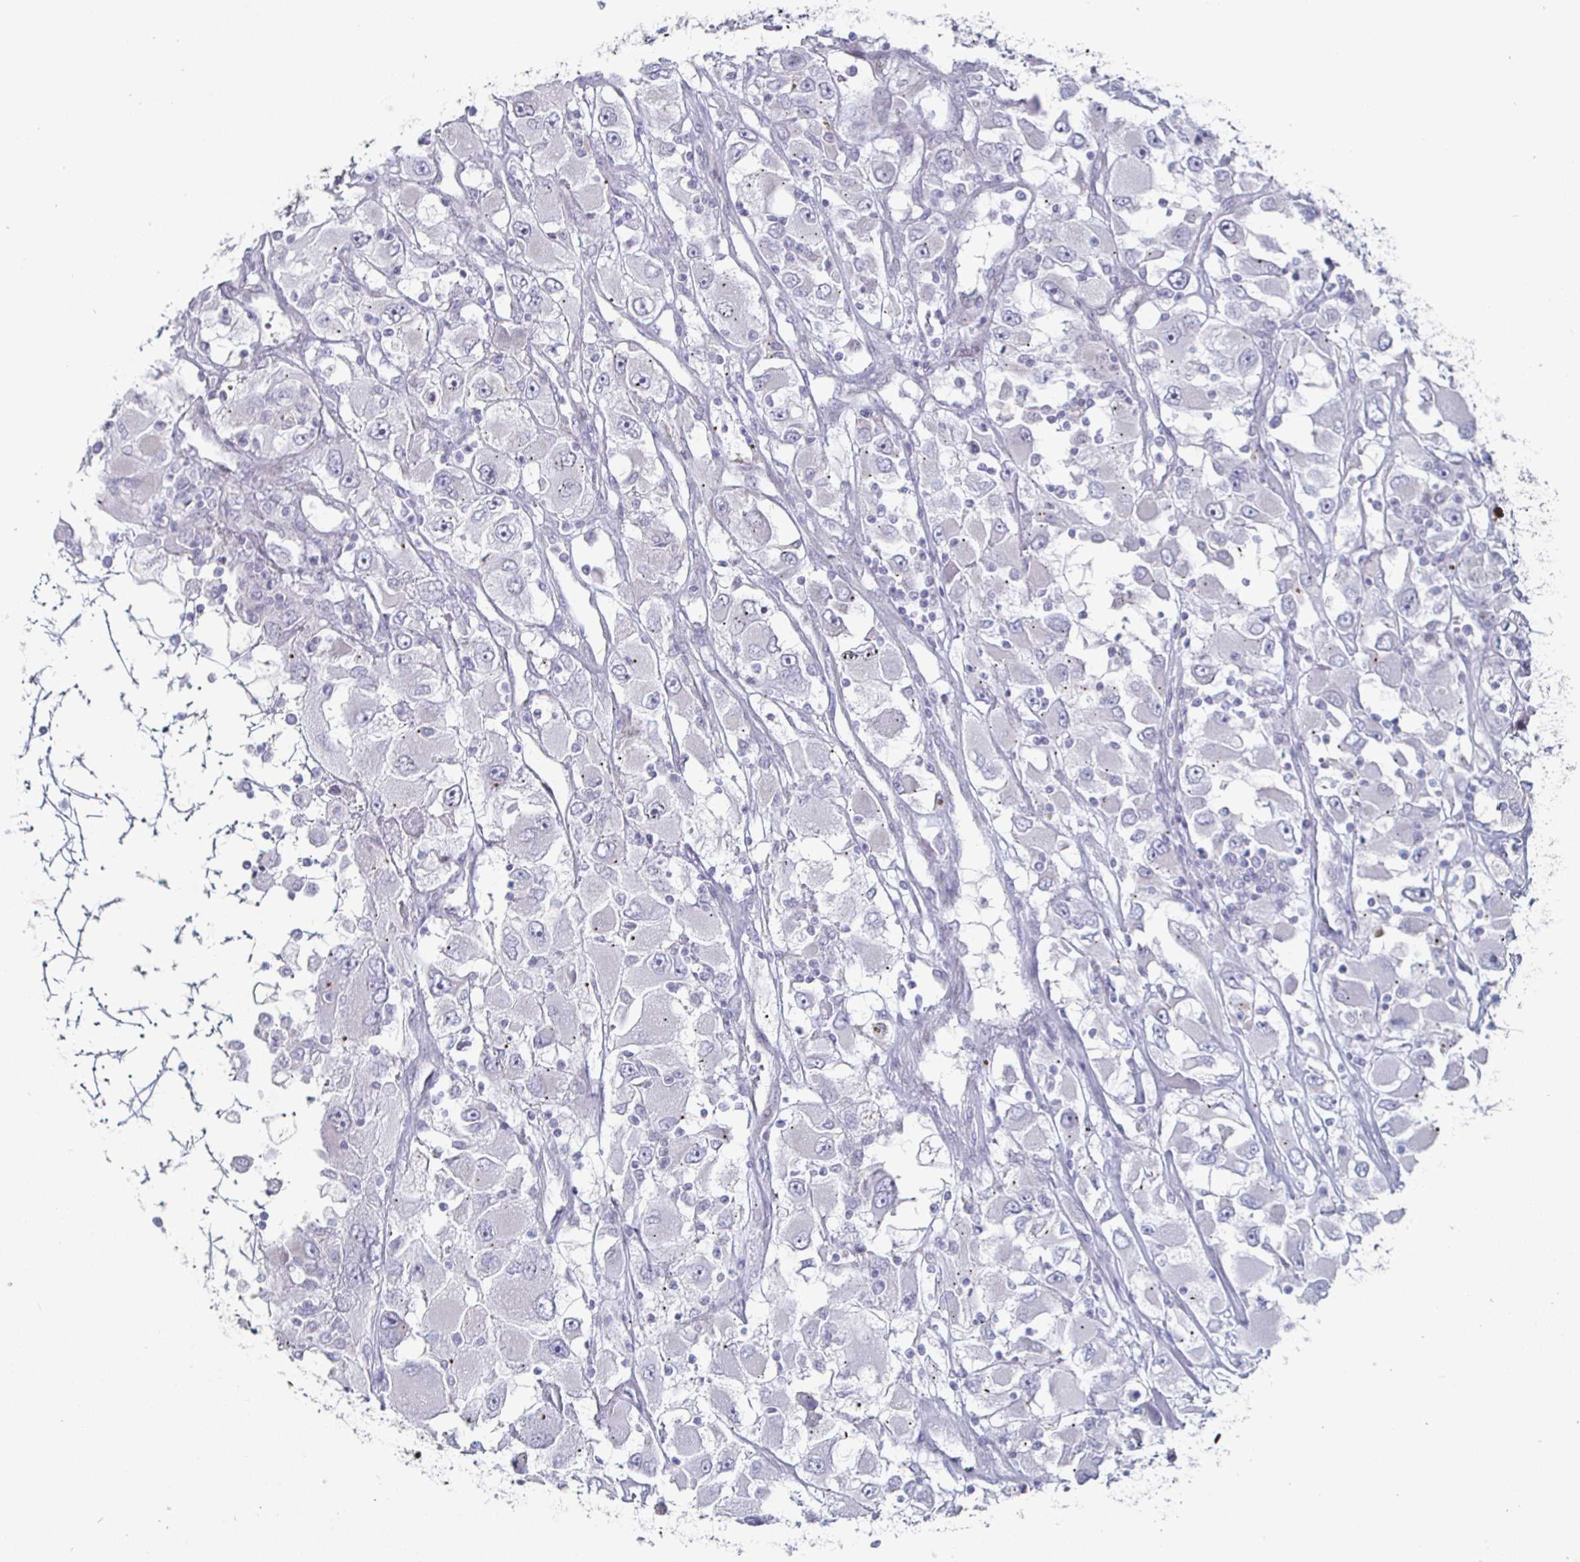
{"staining": {"intensity": "negative", "quantity": "none", "location": "none"}, "tissue": "renal cancer", "cell_type": "Tumor cells", "image_type": "cancer", "snomed": [{"axis": "morphology", "description": "Adenocarcinoma, NOS"}, {"axis": "topography", "description": "Kidney"}], "caption": "DAB immunohistochemical staining of human renal adenocarcinoma displays no significant positivity in tumor cells.", "gene": "DMRTB1", "patient": {"sex": "female", "age": 52}}